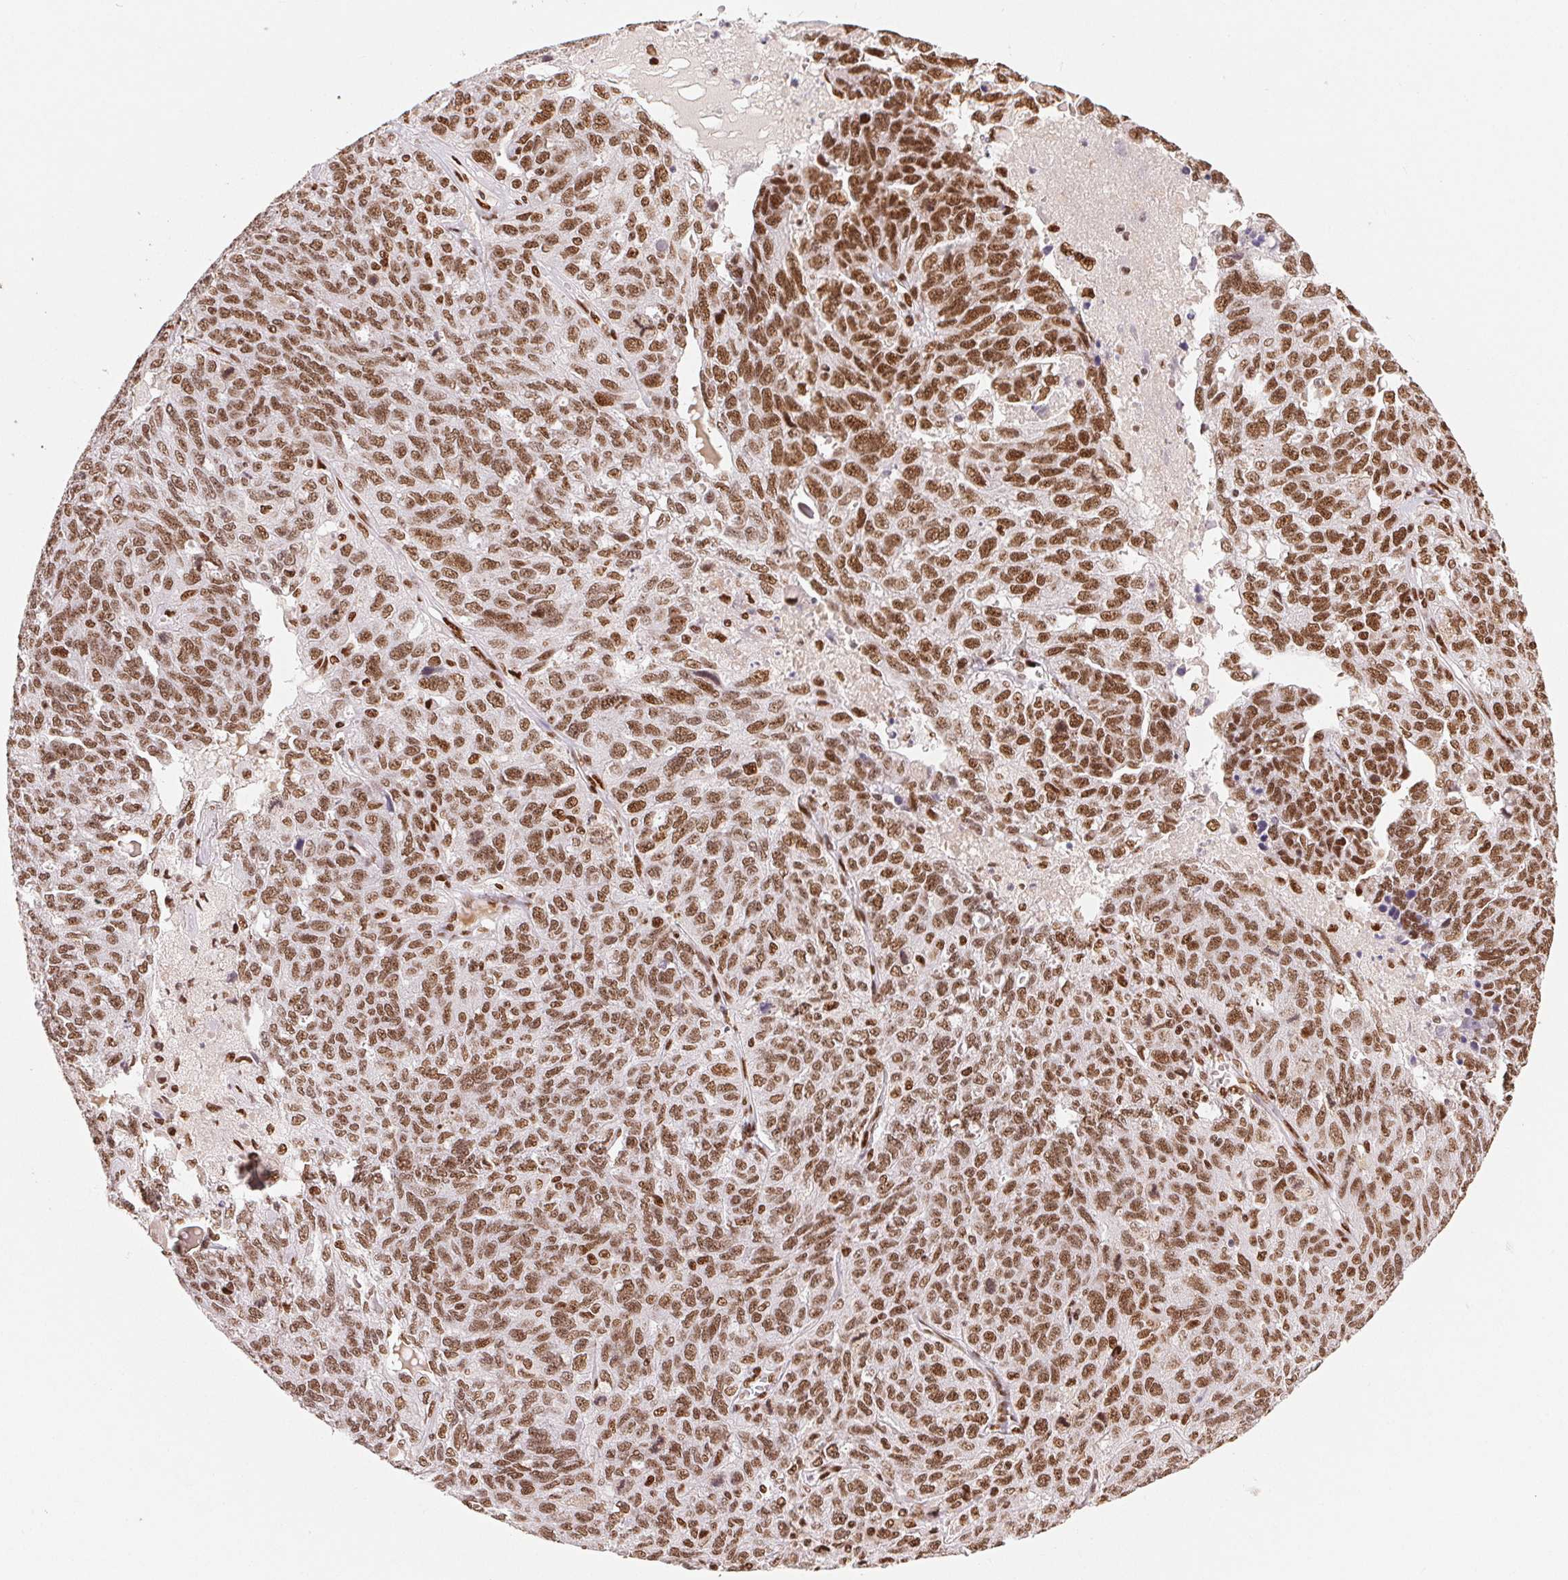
{"staining": {"intensity": "moderate", "quantity": ">75%", "location": "nuclear"}, "tissue": "ovarian cancer", "cell_type": "Tumor cells", "image_type": "cancer", "snomed": [{"axis": "morphology", "description": "Cystadenocarcinoma, serous, NOS"}, {"axis": "topography", "description": "Ovary"}], "caption": "A histopathology image of ovarian serous cystadenocarcinoma stained for a protein demonstrates moderate nuclear brown staining in tumor cells.", "gene": "ZNF80", "patient": {"sex": "female", "age": 71}}